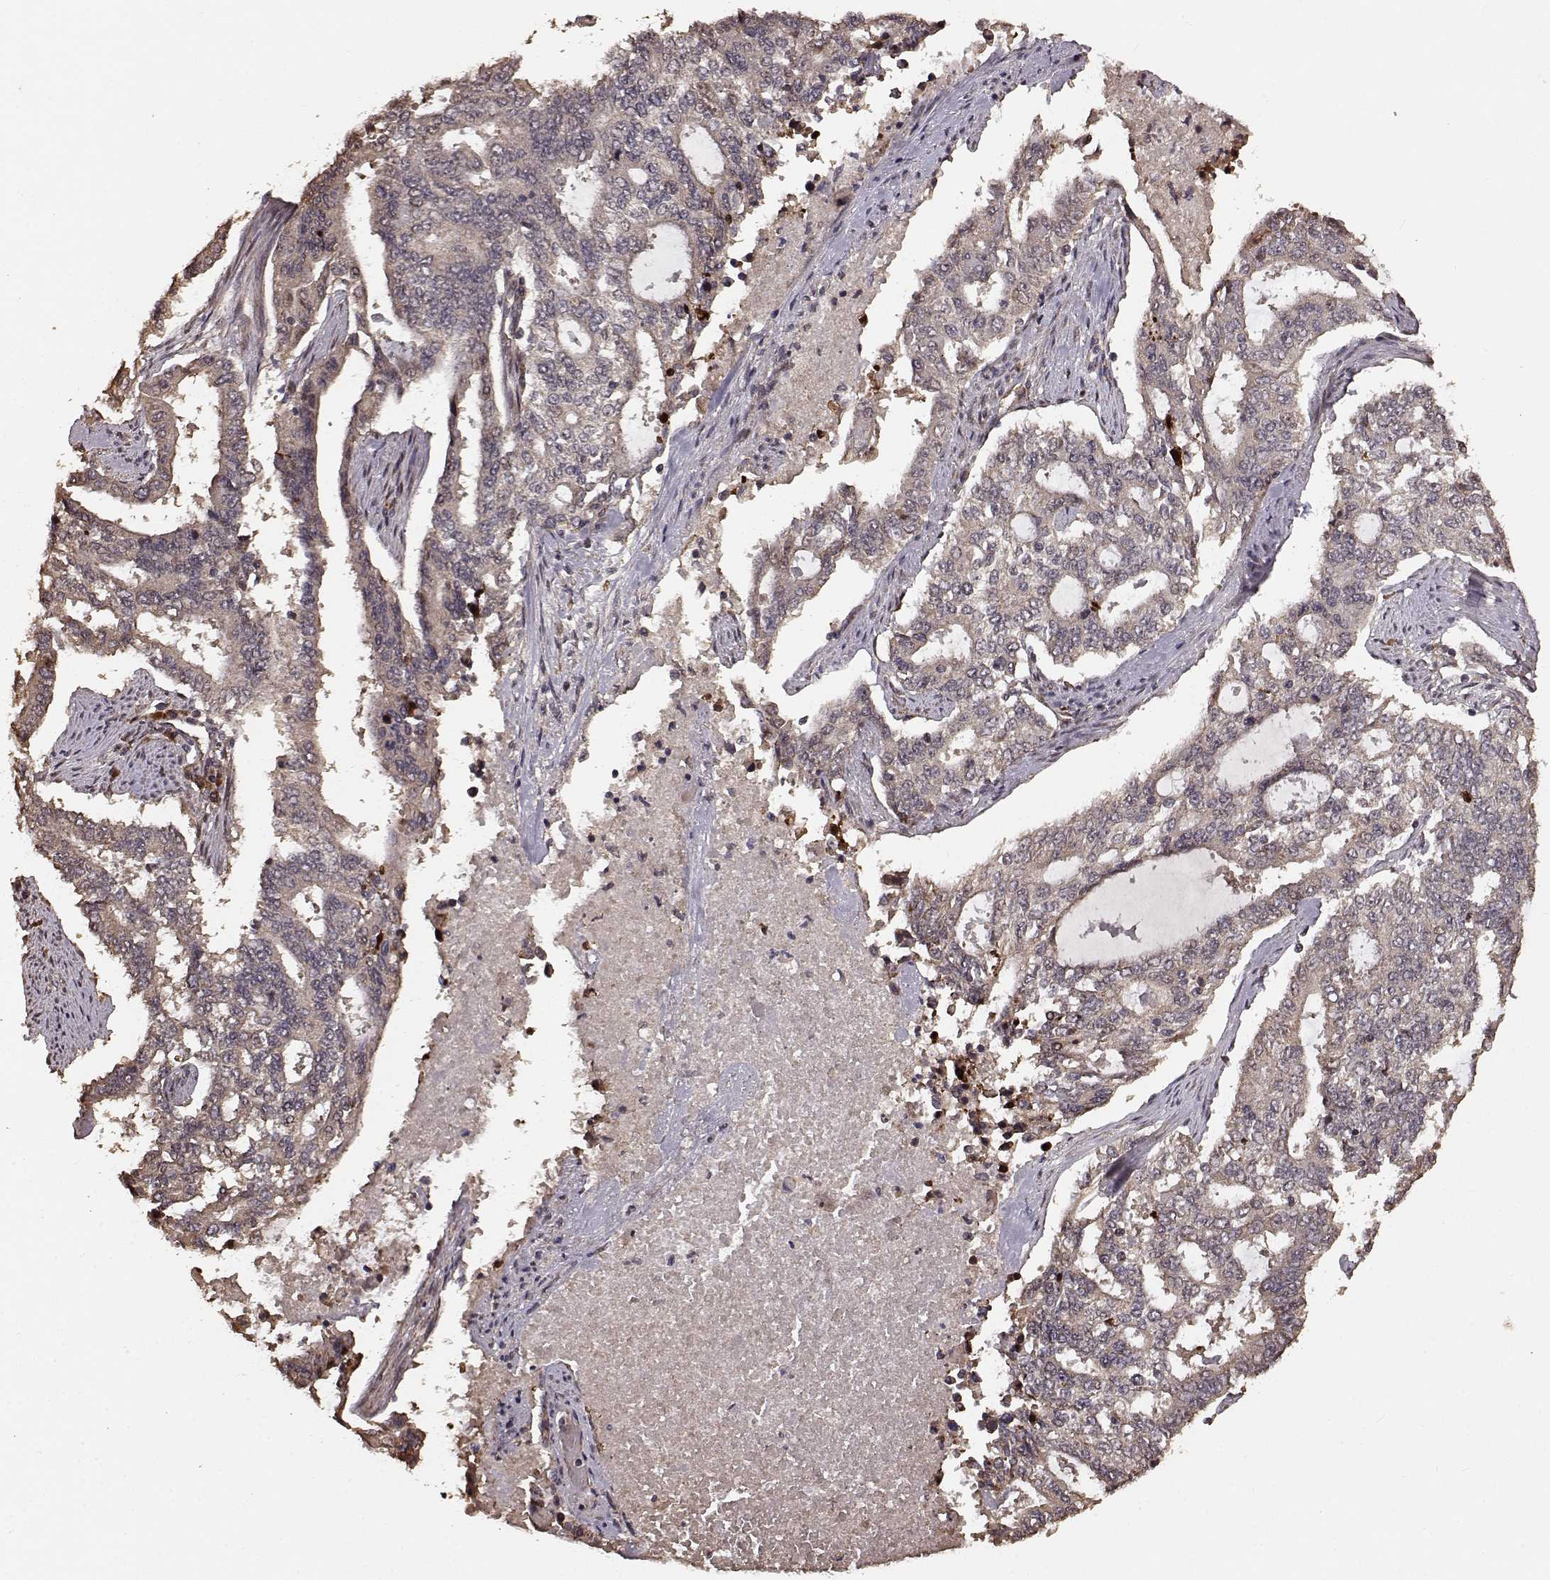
{"staining": {"intensity": "weak", "quantity": ">75%", "location": "cytoplasmic/membranous"}, "tissue": "endometrial cancer", "cell_type": "Tumor cells", "image_type": "cancer", "snomed": [{"axis": "morphology", "description": "Adenocarcinoma, NOS"}, {"axis": "topography", "description": "Uterus"}], "caption": "Endometrial adenocarcinoma stained with a protein marker exhibits weak staining in tumor cells.", "gene": "USP15", "patient": {"sex": "female", "age": 59}}